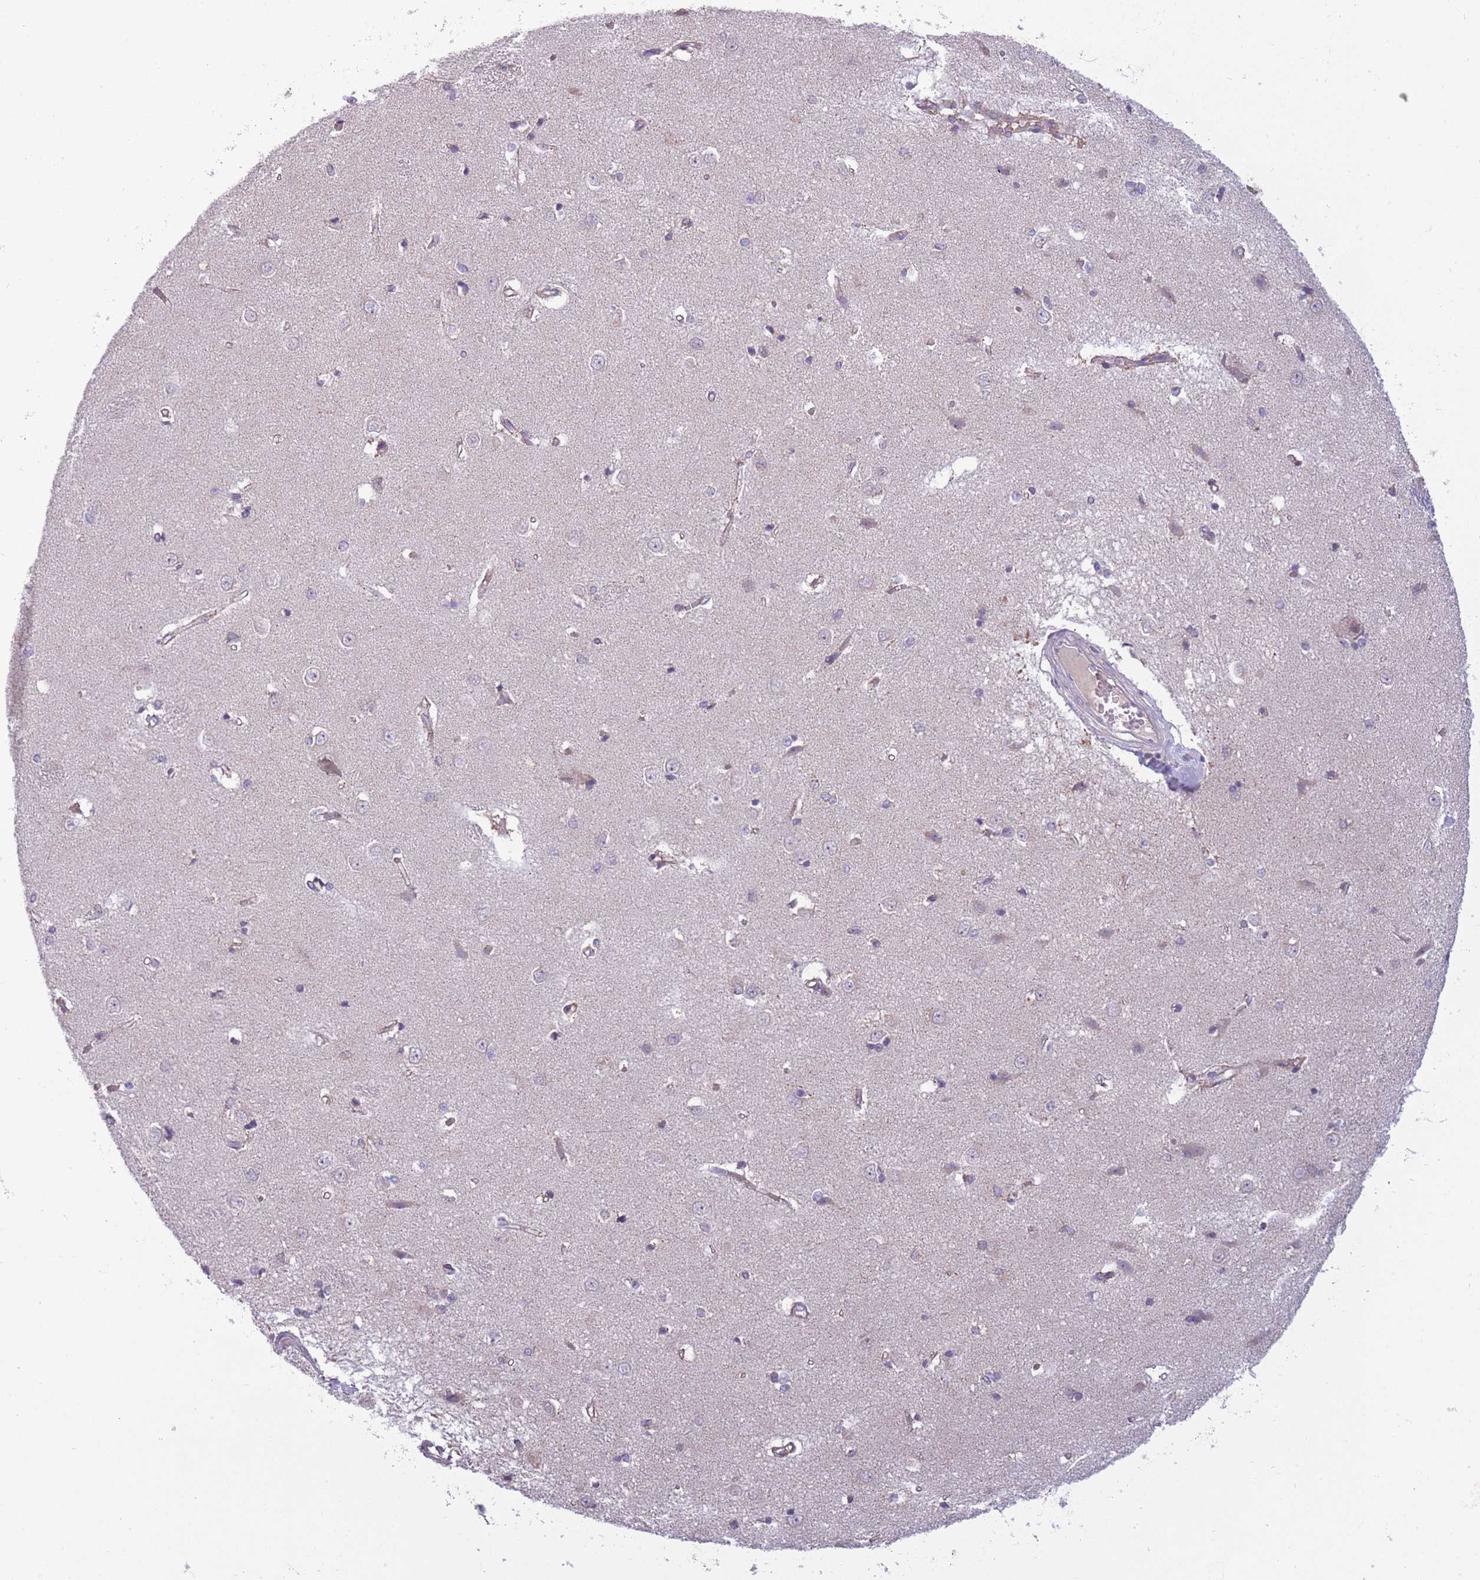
{"staining": {"intensity": "negative", "quantity": "none", "location": "none"}, "tissue": "caudate", "cell_type": "Glial cells", "image_type": "normal", "snomed": [{"axis": "morphology", "description": "Normal tissue, NOS"}, {"axis": "topography", "description": "Lateral ventricle wall"}], "caption": "The histopathology image shows no staining of glial cells in unremarkable caudate.", "gene": "MRPS18C", "patient": {"sex": "male", "age": 37}}